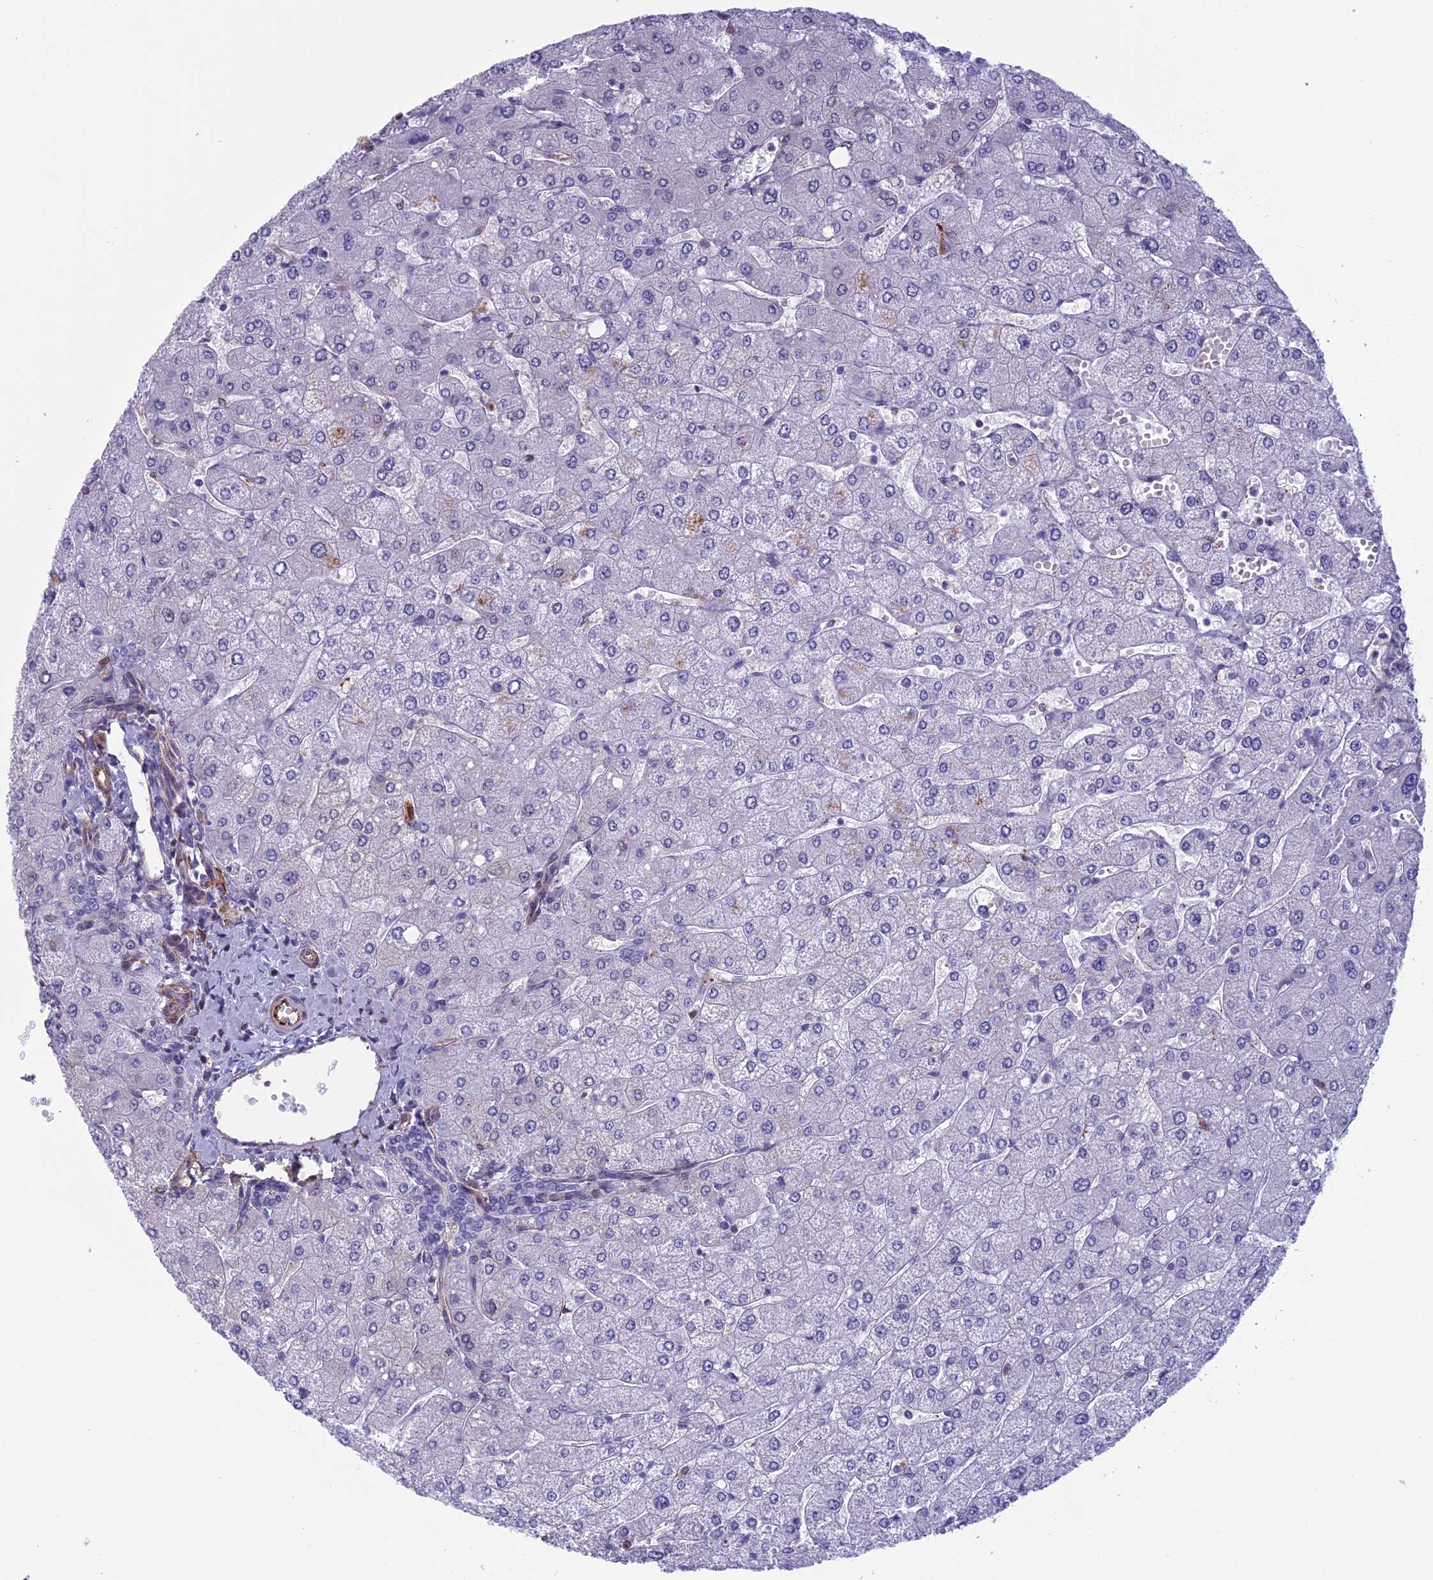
{"staining": {"intensity": "negative", "quantity": "none", "location": "none"}, "tissue": "liver", "cell_type": "Cholangiocytes", "image_type": "normal", "snomed": [{"axis": "morphology", "description": "Normal tissue, NOS"}, {"axis": "topography", "description": "Liver"}], "caption": "Protein analysis of benign liver demonstrates no significant positivity in cholangiocytes.", "gene": "ANGPTL2", "patient": {"sex": "male", "age": 55}}